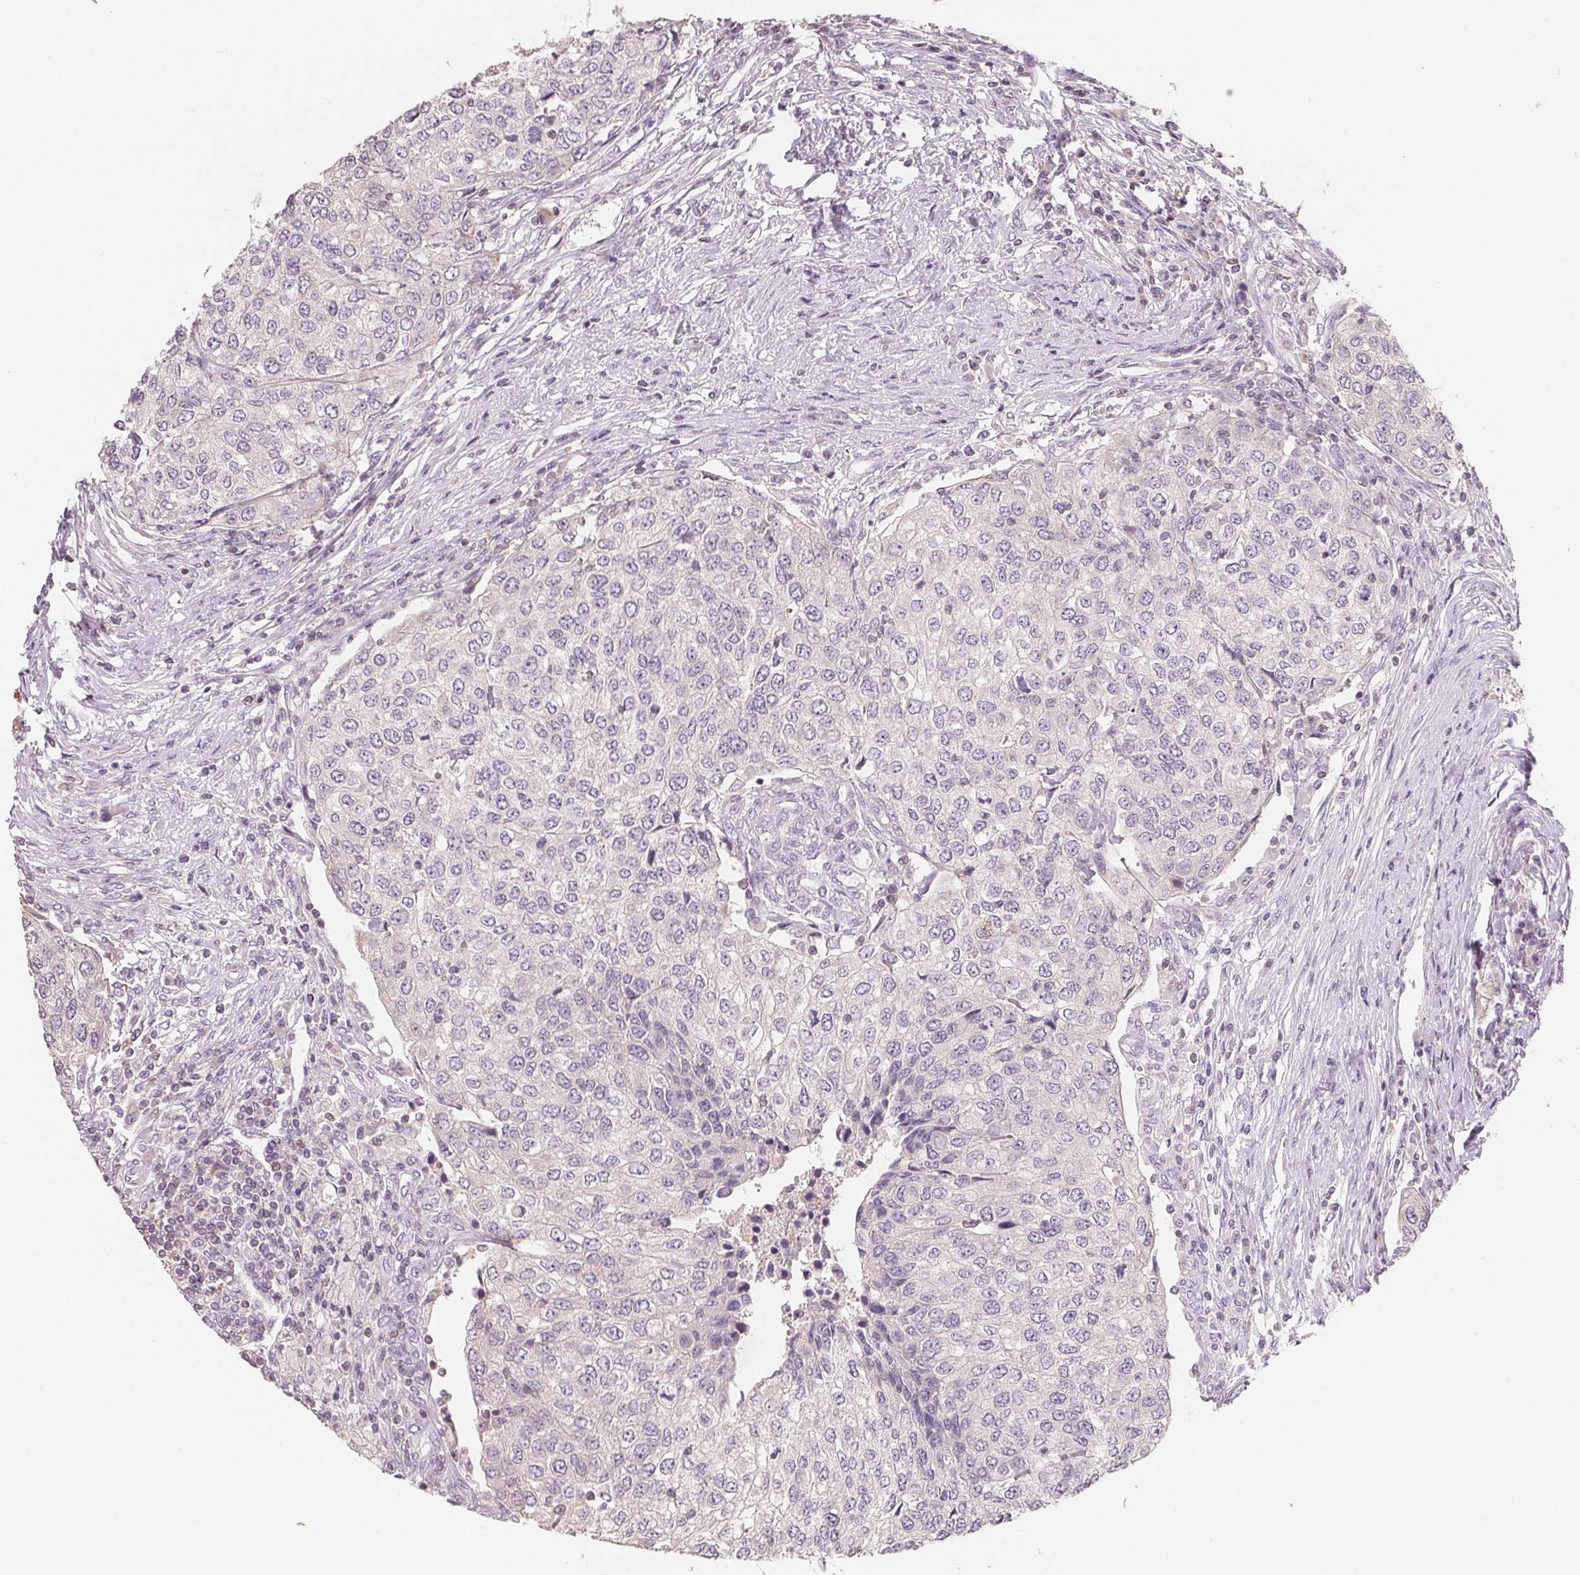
{"staining": {"intensity": "negative", "quantity": "none", "location": "none"}, "tissue": "urothelial cancer", "cell_type": "Tumor cells", "image_type": "cancer", "snomed": [{"axis": "morphology", "description": "Urothelial carcinoma, High grade"}, {"axis": "topography", "description": "Urinary bladder"}], "caption": "This is an immunohistochemistry (IHC) micrograph of high-grade urothelial carcinoma. There is no staining in tumor cells.", "gene": "VTCN1", "patient": {"sex": "female", "age": 78}}